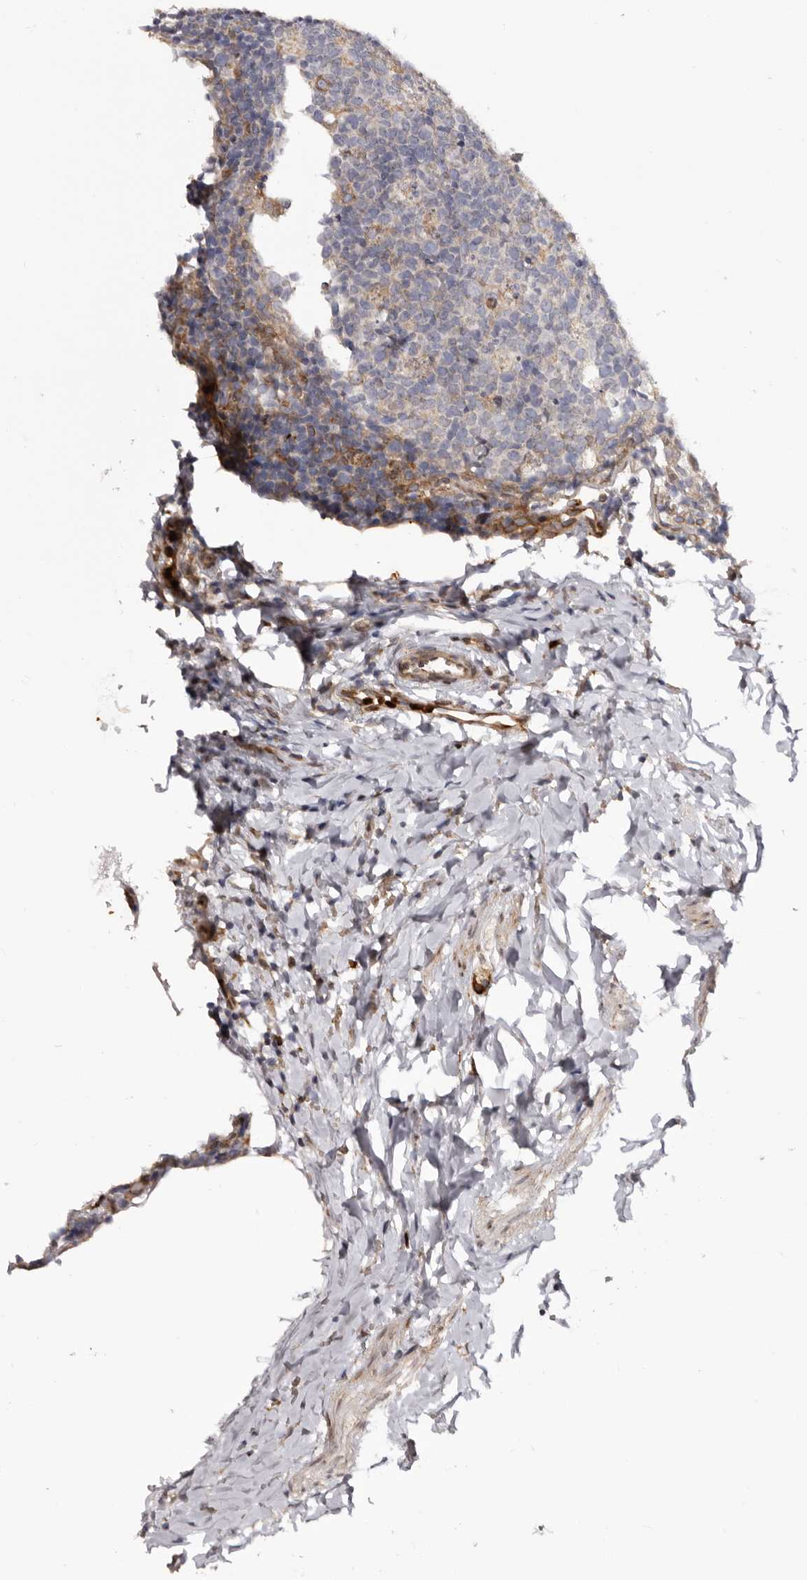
{"staining": {"intensity": "moderate", "quantity": ">75%", "location": "cytoplasmic/membranous"}, "tissue": "appendix", "cell_type": "Glandular cells", "image_type": "normal", "snomed": [{"axis": "morphology", "description": "Normal tissue, NOS"}, {"axis": "topography", "description": "Appendix"}], "caption": "Immunohistochemical staining of normal appendix exhibits >75% levels of moderate cytoplasmic/membranous protein positivity in approximately >75% of glandular cells. Ihc stains the protein of interest in brown and the nuclei are stained blue.", "gene": "C4orf3", "patient": {"sex": "male", "age": 1}}